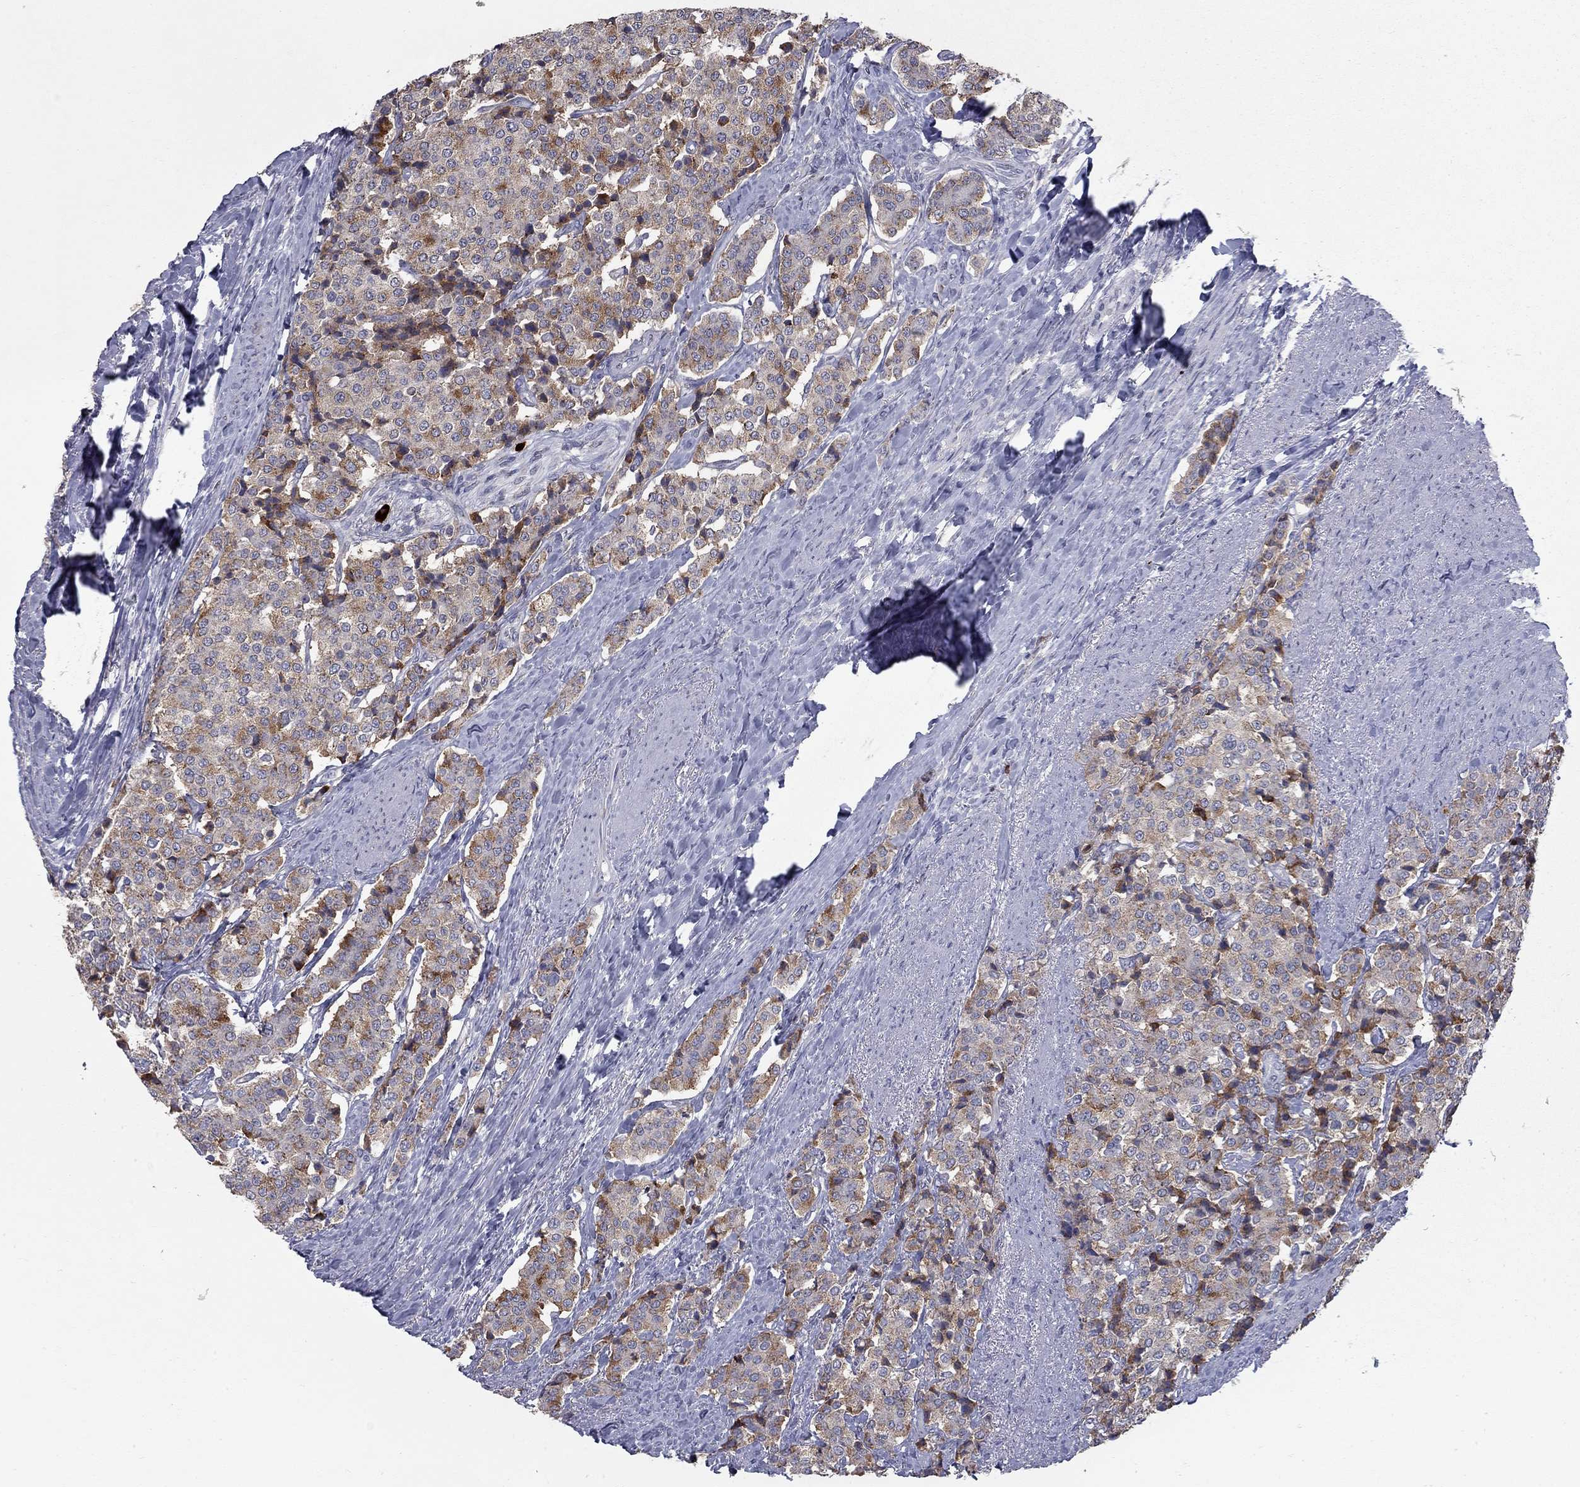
{"staining": {"intensity": "strong", "quantity": ">75%", "location": "cytoplasmic/membranous"}, "tissue": "carcinoid", "cell_type": "Tumor cells", "image_type": "cancer", "snomed": [{"axis": "morphology", "description": "Carcinoid, malignant, NOS"}, {"axis": "topography", "description": "Small intestine"}], "caption": "Human malignant carcinoid stained with a protein marker displays strong staining in tumor cells.", "gene": "KIAA0319L", "patient": {"sex": "female", "age": 58}}